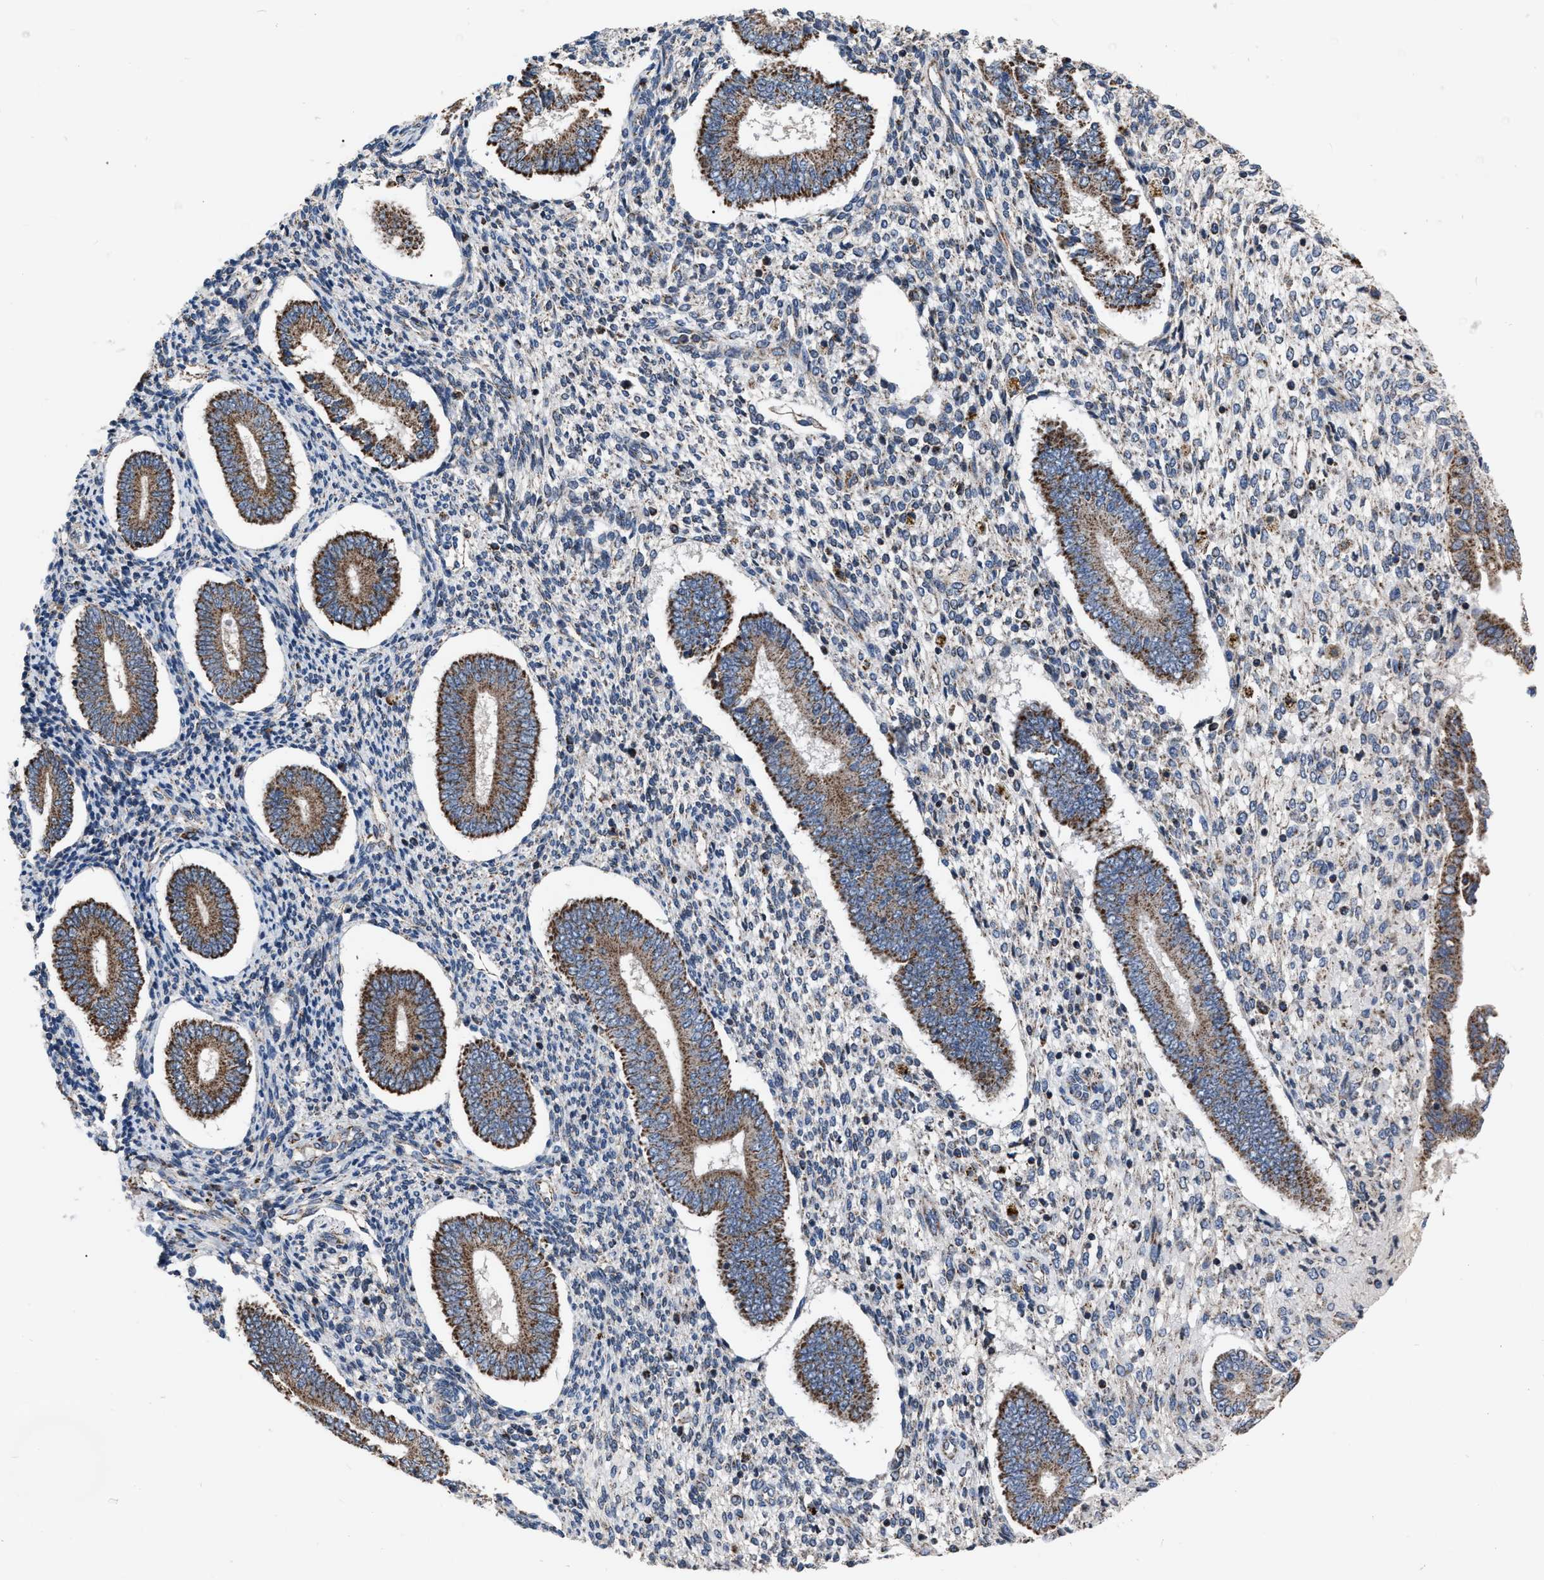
{"staining": {"intensity": "negative", "quantity": "none", "location": "none"}, "tissue": "endometrium", "cell_type": "Cells in endometrial stroma", "image_type": "normal", "snomed": [{"axis": "morphology", "description": "Normal tissue, NOS"}, {"axis": "topography", "description": "Endometrium"}], "caption": "Histopathology image shows no significant protein staining in cells in endometrial stroma of unremarkable endometrium.", "gene": "DDX56", "patient": {"sex": "female", "age": 42}}